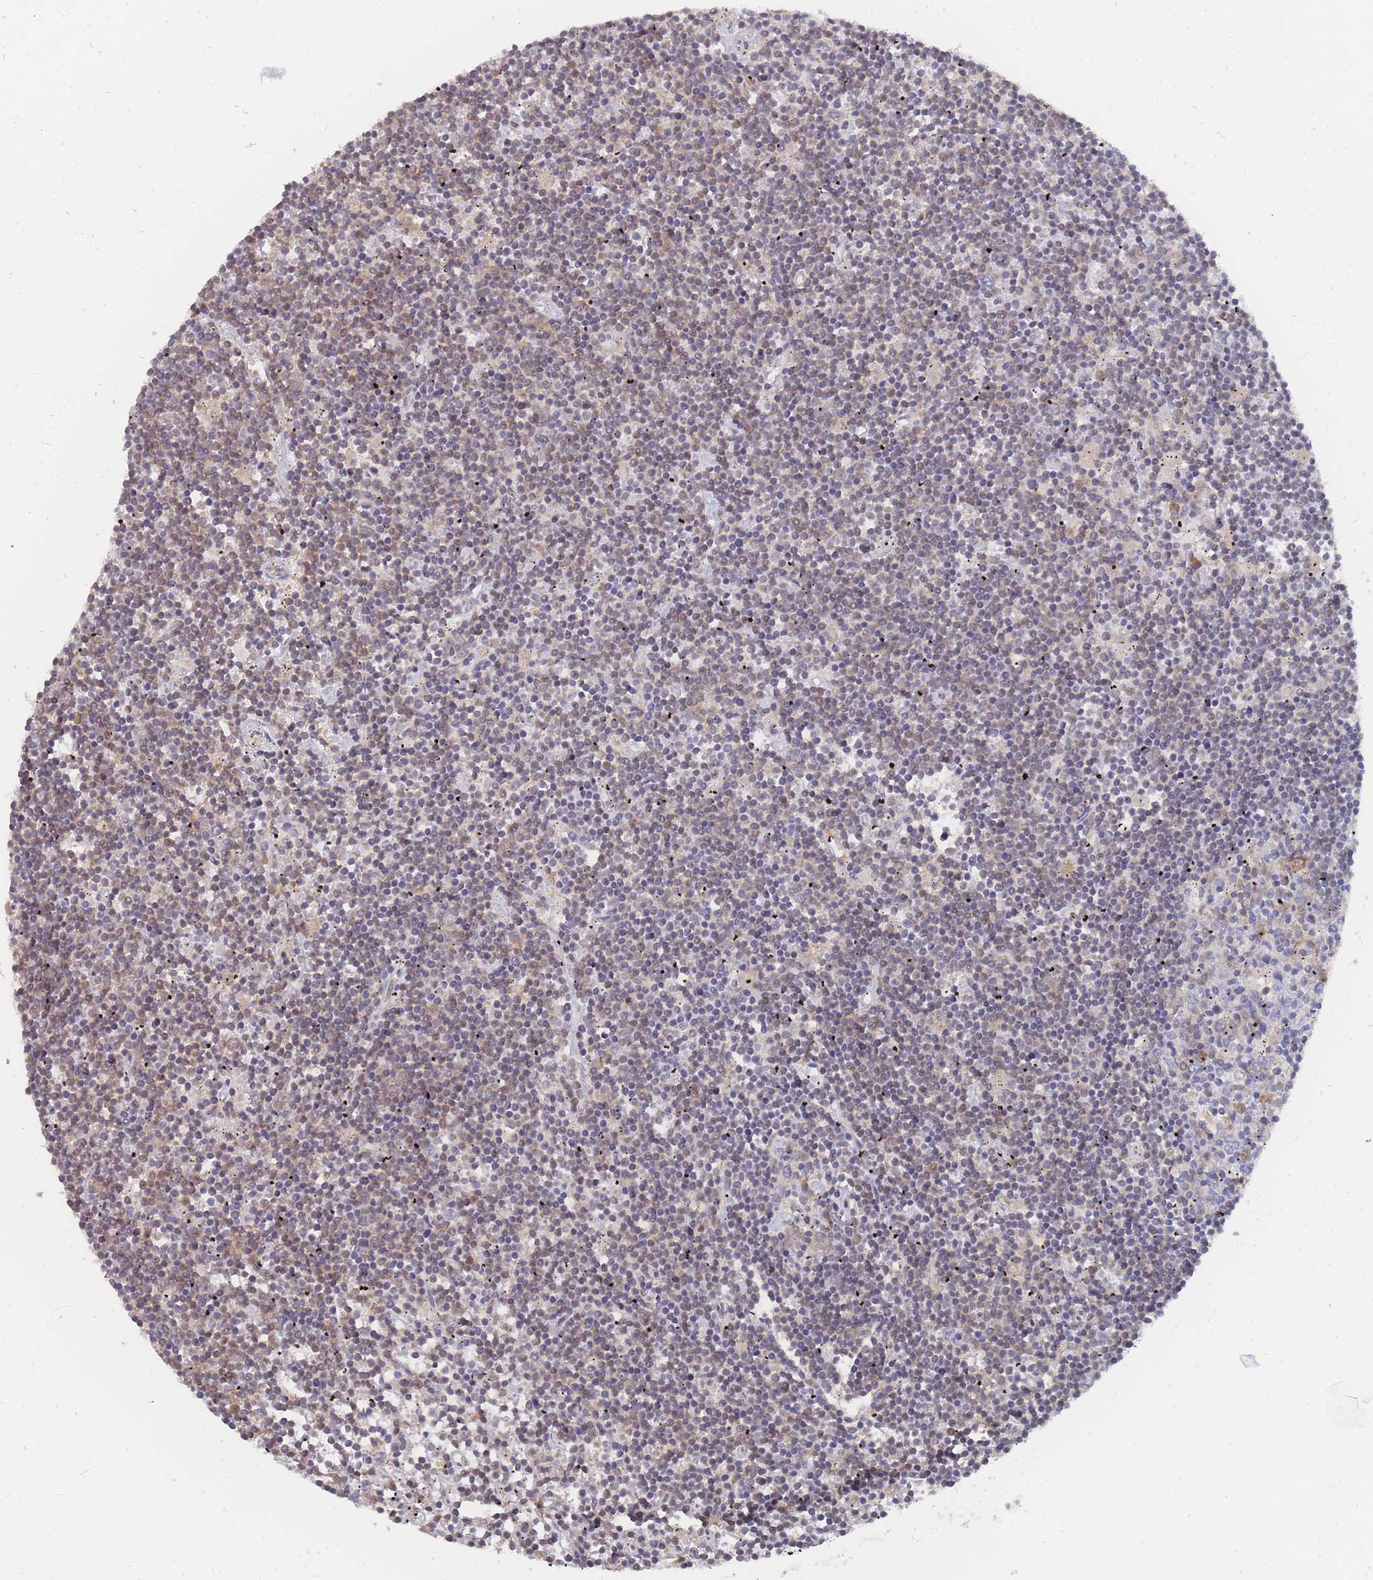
{"staining": {"intensity": "weak", "quantity": "25%-75%", "location": "cytoplasmic/membranous"}, "tissue": "lymphoma", "cell_type": "Tumor cells", "image_type": "cancer", "snomed": [{"axis": "morphology", "description": "Malignant lymphoma, non-Hodgkin's type, Low grade"}, {"axis": "topography", "description": "Spleen"}], "caption": "Protein expression analysis of malignant lymphoma, non-Hodgkin's type (low-grade) exhibits weak cytoplasmic/membranous staining in approximately 25%-75% of tumor cells. Using DAB (3,3'-diaminobenzidine) (brown) and hematoxylin (blue) stains, captured at high magnification using brightfield microscopy.", "gene": "NKD1", "patient": {"sex": "male", "age": 76}}